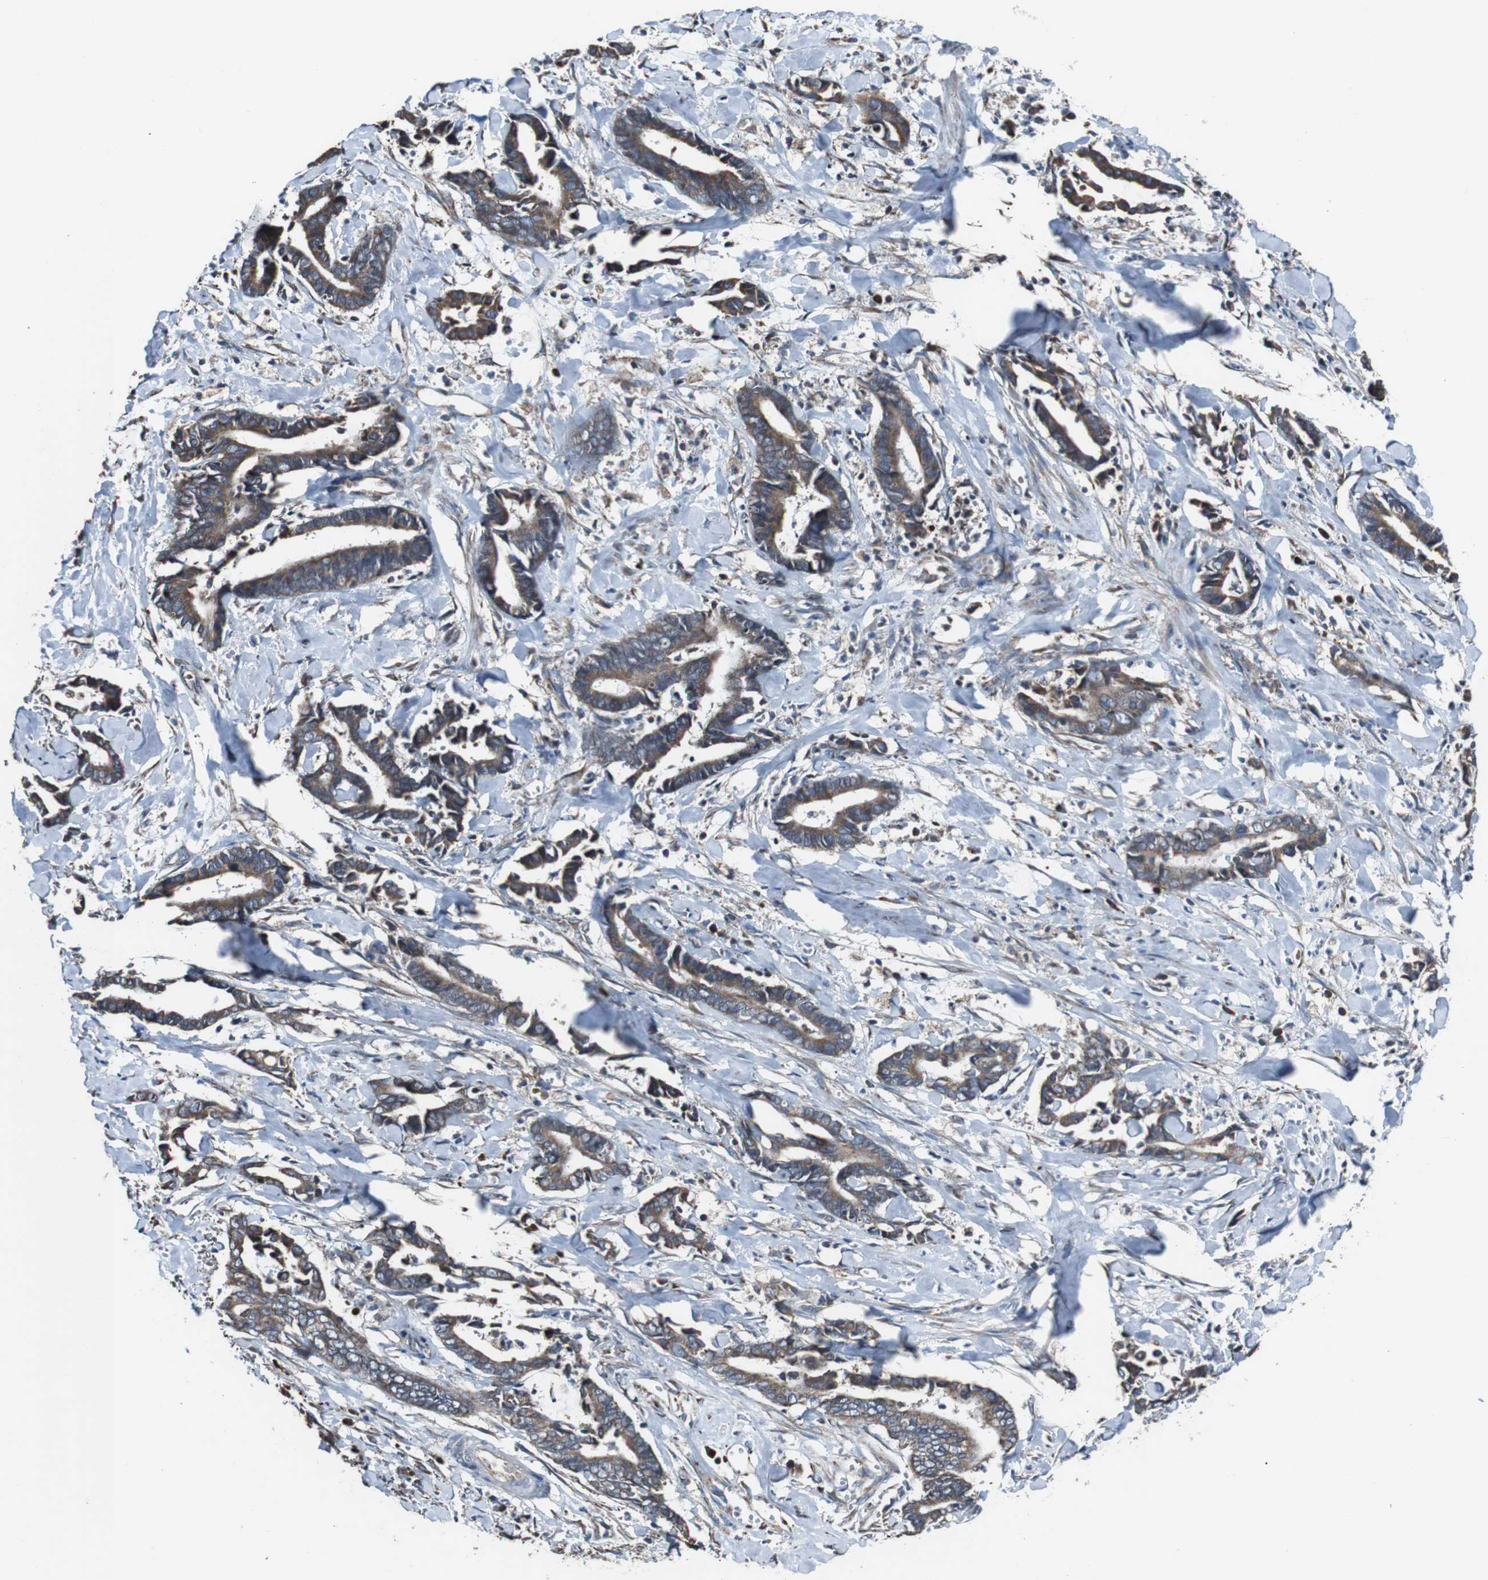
{"staining": {"intensity": "moderate", "quantity": ">75%", "location": "cytoplasmic/membranous"}, "tissue": "cervical cancer", "cell_type": "Tumor cells", "image_type": "cancer", "snomed": [{"axis": "morphology", "description": "Adenocarcinoma, NOS"}, {"axis": "topography", "description": "Cervix"}], "caption": "About >75% of tumor cells in adenocarcinoma (cervical) show moderate cytoplasmic/membranous protein positivity as visualized by brown immunohistochemical staining.", "gene": "CISD2", "patient": {"sex": "female", "age": 44}}